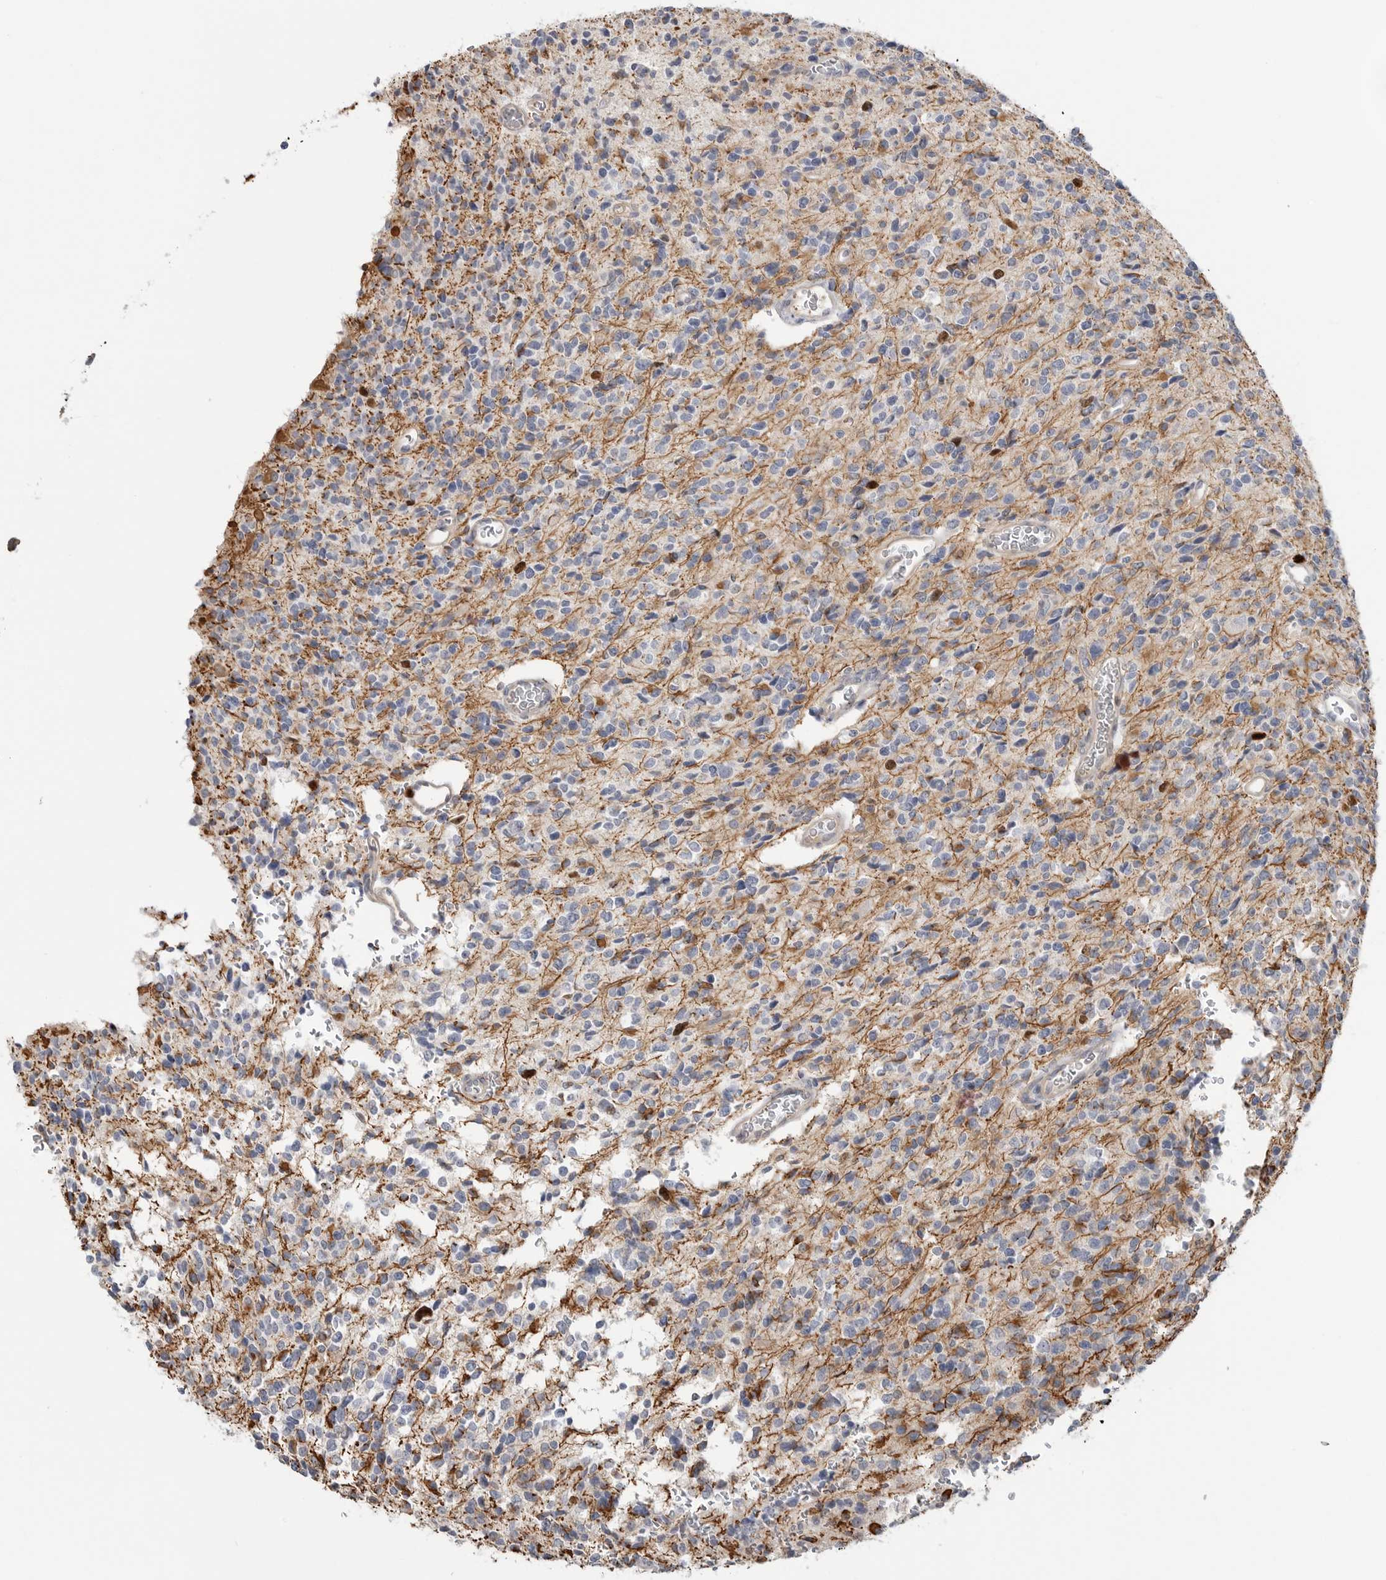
{"staining": {"intensity": "strong", "quantity": "<25%", "location": "nuclear"}, "tissue": "glioma", "cell_type": "Tumor cells", "image_type": "cancer", "snomed": [{"axis": "morphology", "description": "Glioma, malignant, High grade"}, {"axis": "topography", "description": "Brain"}], "caption": "A high-resolution histopathology image shows immunohistochemistry (IHC) staining of glioma, which shows strong nuclear positivity in about <25% of tumor cells. The staining was performed using DAB to visualize the protein expression in brown, while the nuclei were stained in blue with hematoxylin (Magnification: 20x).", "gene": "TOP2A", "patient": {"sex": "male", "age": 34}}